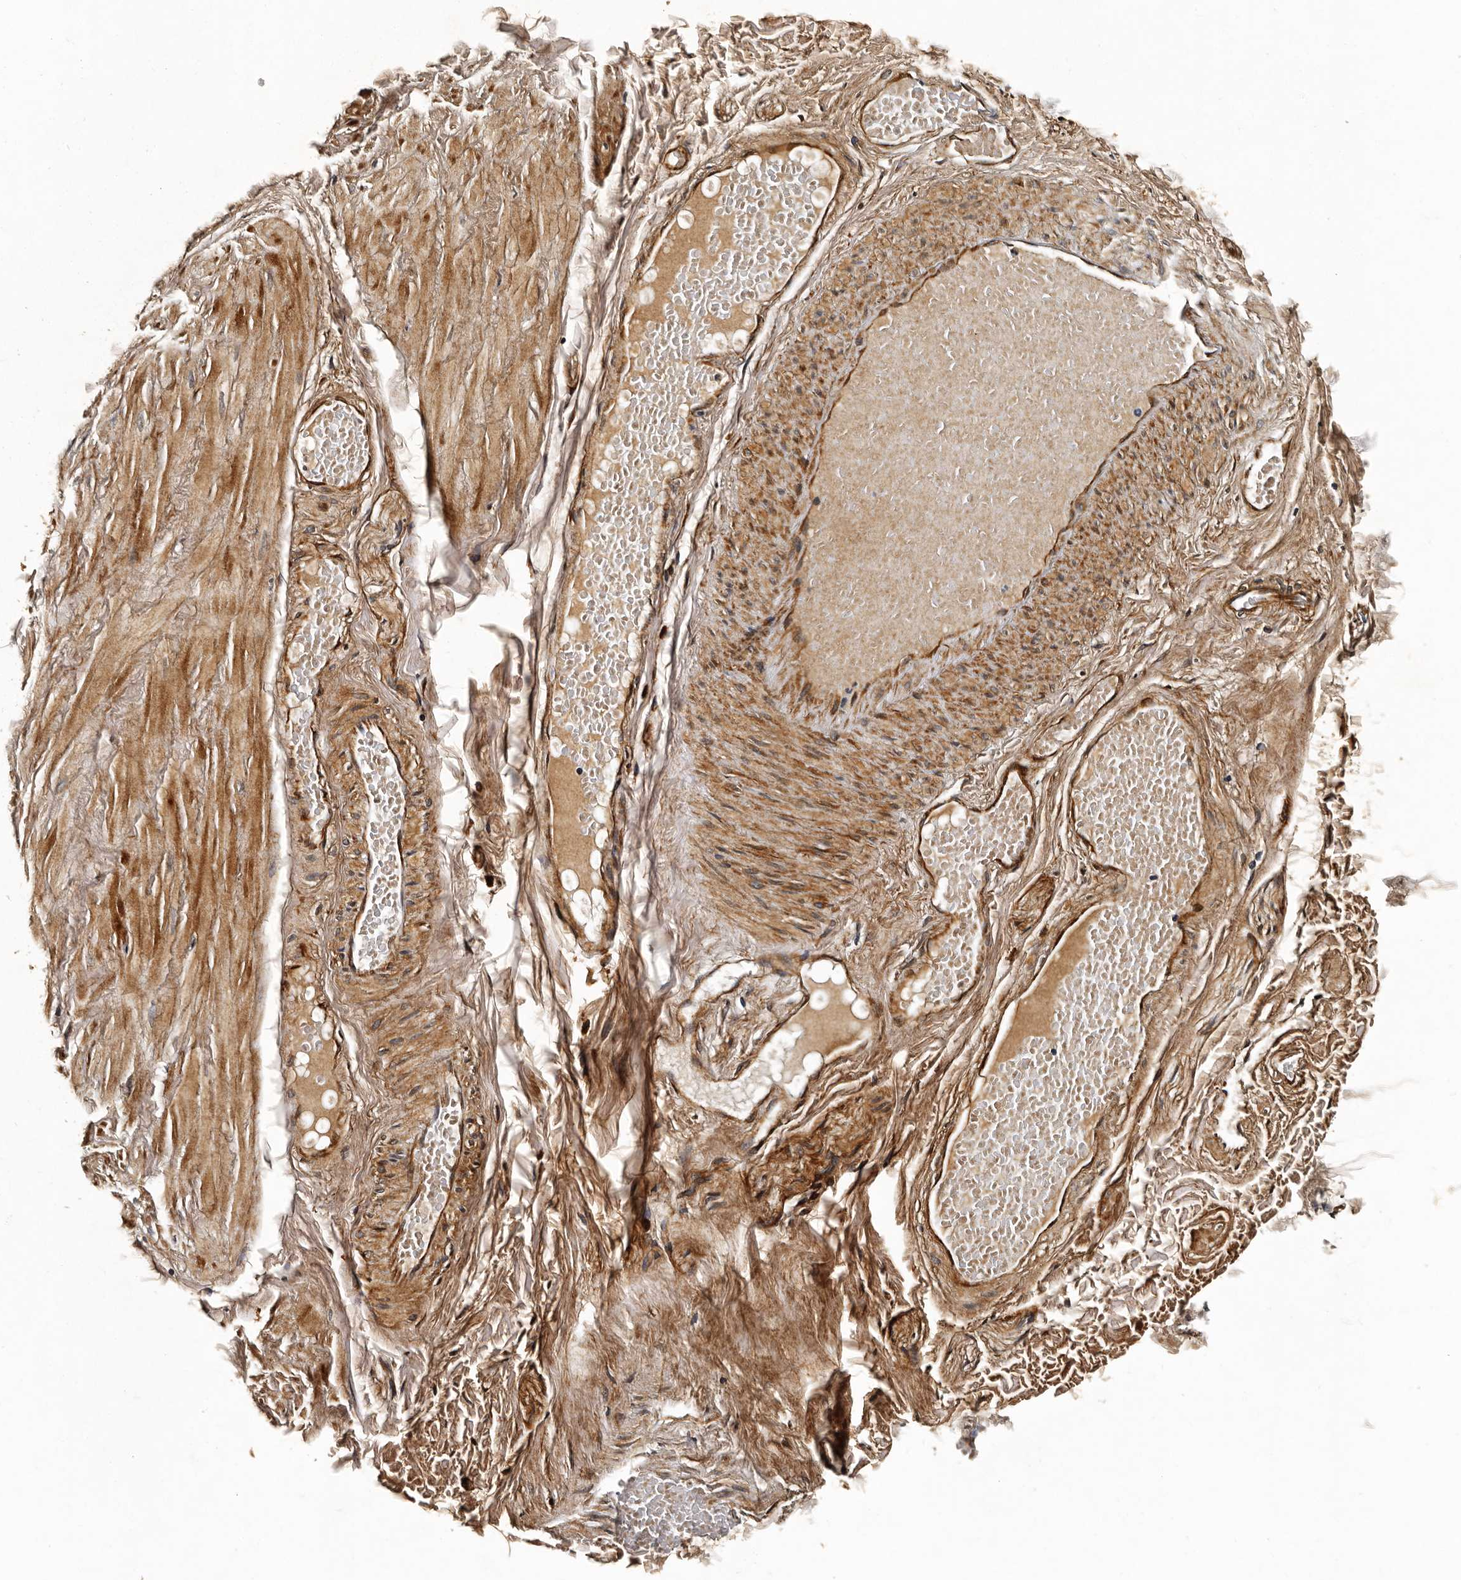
{"staining": {"intensity": "weak", "quantity": ">75%", "location": "cytoplasmic/membranous"}, "tissue": "adipose tissue", "cell_type": "Adipocytes", "image_type": "normal", "snomed": [{"axis": "morphology", "description": "Normal tissue, NOS"}, {"axis": "topography", "description": "Adipose tissue"}, {"axis": "topography", "description": "Vascular tissue"}, {"axis": "topography", "description": "Peripheral nerve tissue"}], "caption": "IHC staining of normal adipose tissue, which exhibits low levels of weak cytoplasmic/membranous positivity in about >75% of adipocytes indicating weak cytoplasmic/membranous protein positivity. The staining was performed using DAB (3,3'-diaminobenzidine) (brown) for protein detection and nuclei were counterstained in hematoxylin (blue).", "gene": "CPNE3", "patient": {"sex": "male", "age": 25}}